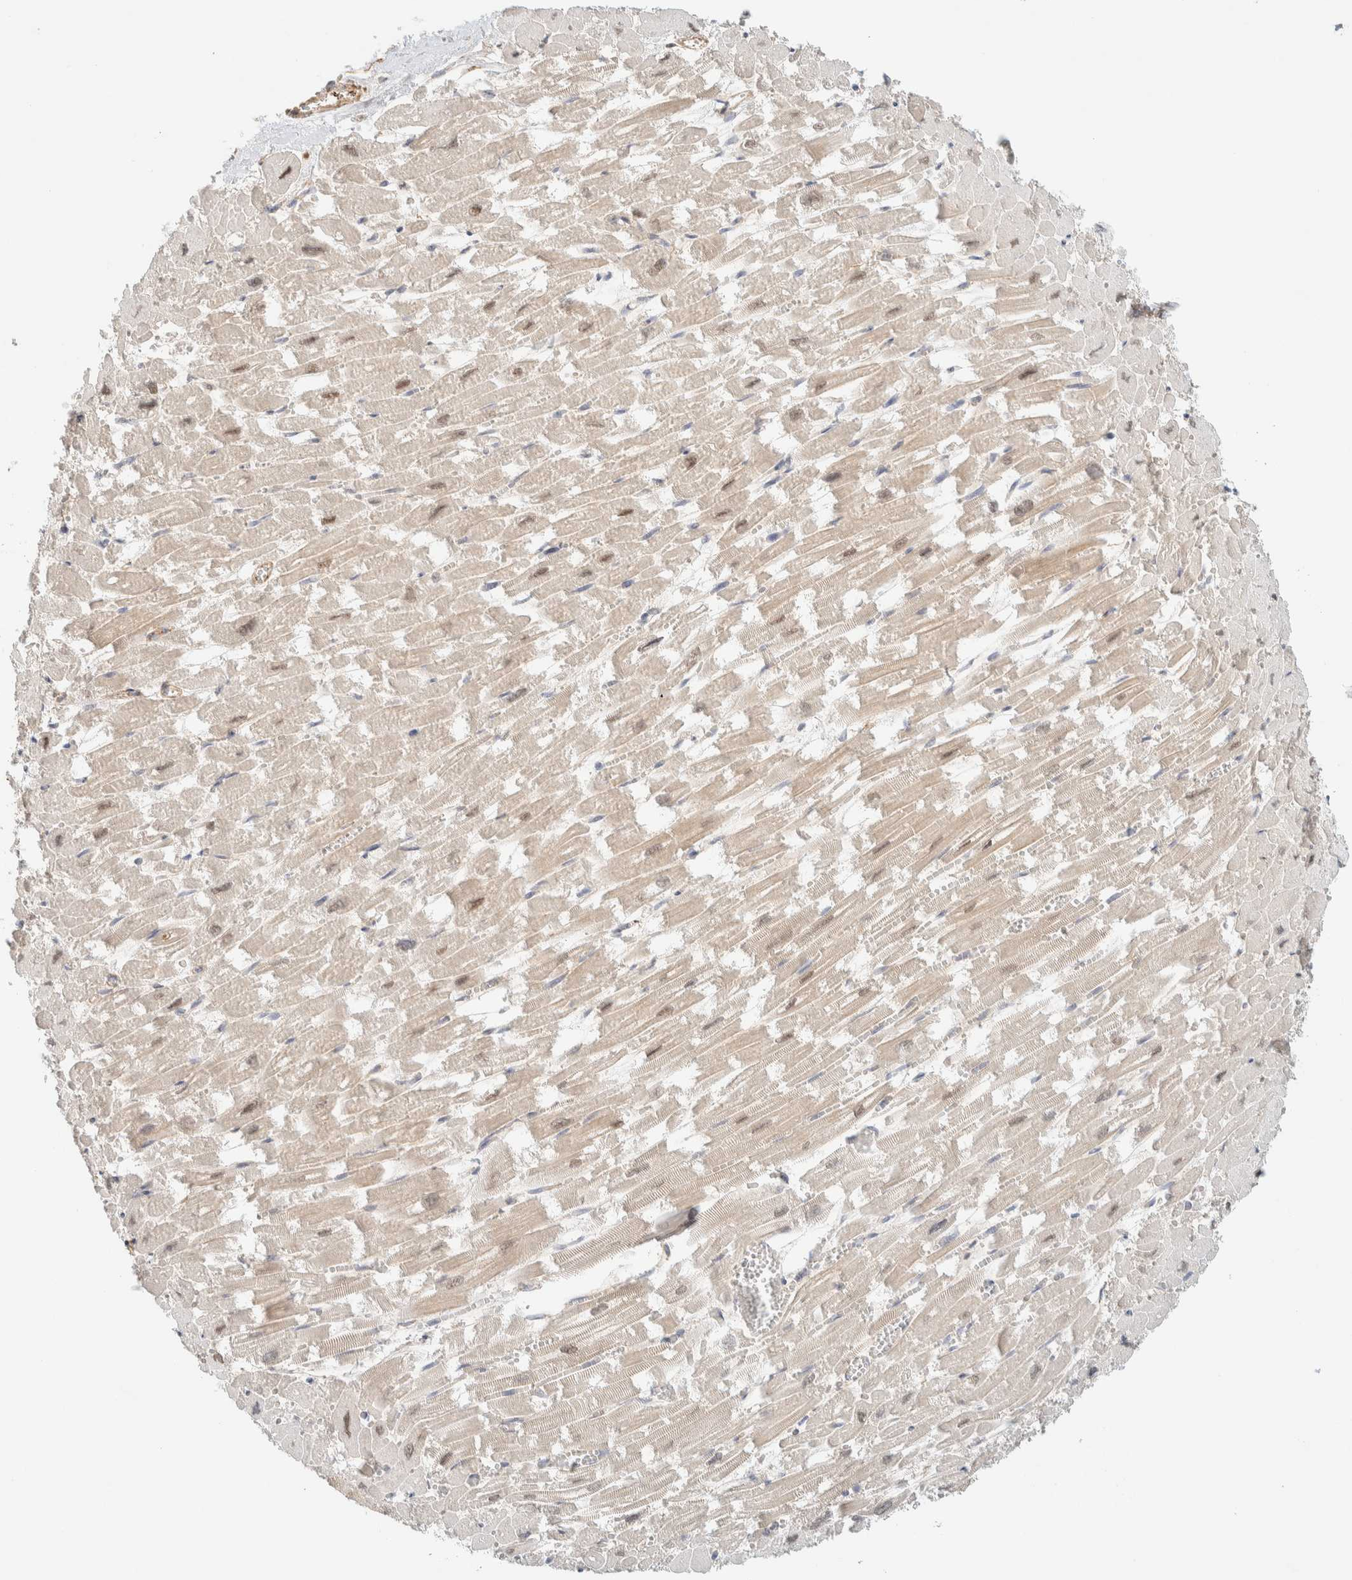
{"staining": {"intensity": "weak", "quantity": ">75%", "location": "cytoplasmic/membranous"}, "tissue": "heart muscle", "cell_type": "Cardiomyocytes", "image_type": "normal", "snomed": [{"axis": "morphology", "description": "Normal tissue, NOS"}, {"axis": "topography", "description": "Heart"}], "caption": "A brown stain shows weak cytoplasmic/membranous positivity of a protein in cardiomyocytes of benign heart muscle.", "gene": "FAT1", "patient": {"sex": "male", "age": 54}}